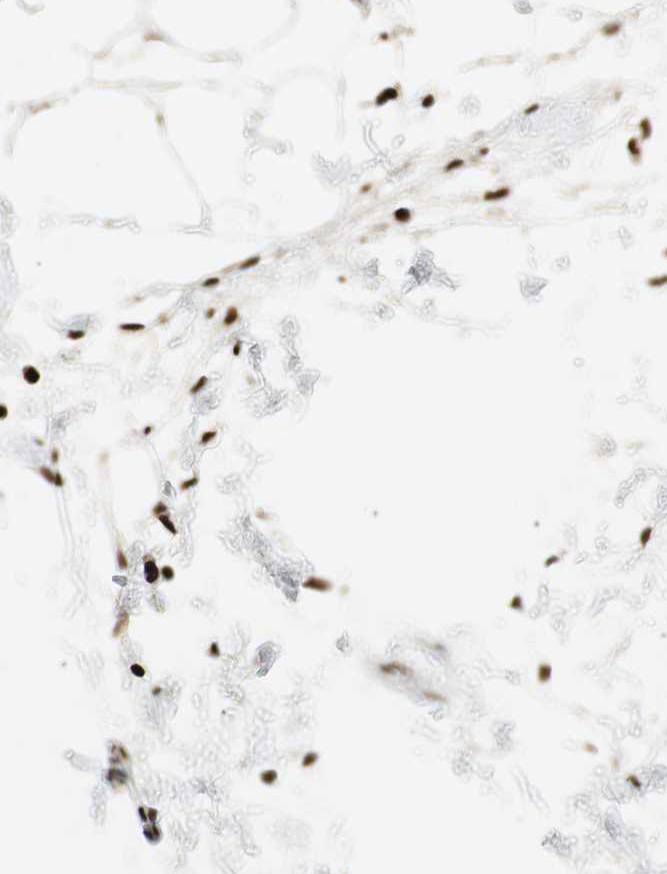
{"staining": {"intensity": "moderate", "quantity": ">75%", "location": "cytoplasmic/membranous,nuclear"}, "tissue": "adipose tissue", "cell_type": "Adipocytes", "image_type": "normal", "snomed": [{"axis": "morphology", "description": "Normal tissue, NOS"}, {"axis": "morphology", "description": "Adenocarcinoma, NOS"}, {"axis": "topography", "description": "Colon"}, {"axis": "topography", "description": "Peripheral nerve tissue"}], "caption": "Immunohistochemistry (IHC) (DAB) staining of unremarkable human adipose tissue shows moderate cytoplasmic/membranous,nuclear protein positivity in approximately >75% of adipocytes.", "gene": "PARN", "patient": {"sex": "male", "age": 14}}